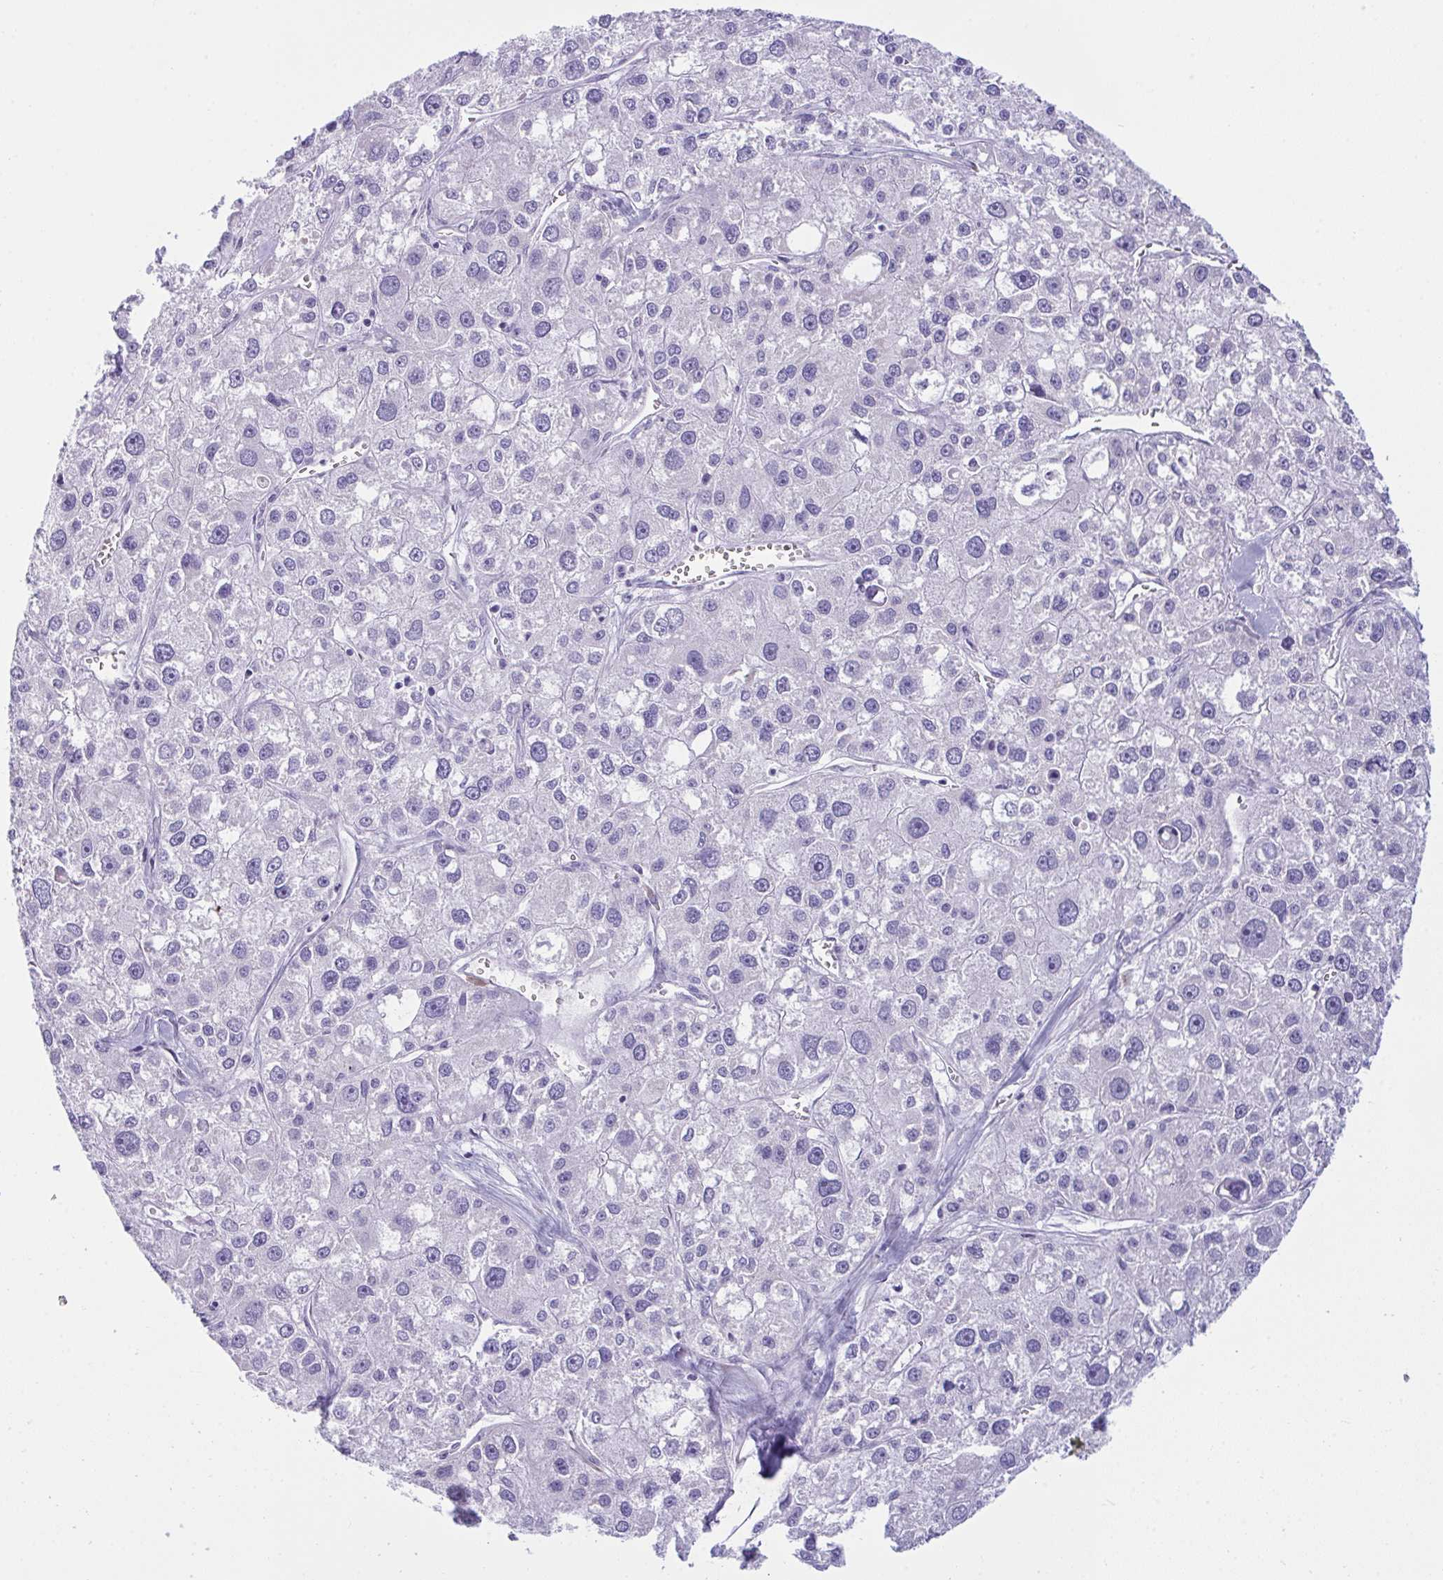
{"staining": {"intensity": "negative", "quantity": "none", "location": "none"}, "tissue": "liver cancer", "cell_type": "Tumor cells", "image_type": "cancer", "snomed": [{"axis": "morphology", "description": "Carcinoma, Hepatocellular, NOS"}, {"axis": "topography", "description": "Liver"}], "caption": "This is an IHC histopathology image of human liver hepatocellular carcinoma. There is no expression in tumor cells.", "gene": "BBS1", "patient": {"sex": "male", "age": 73}}